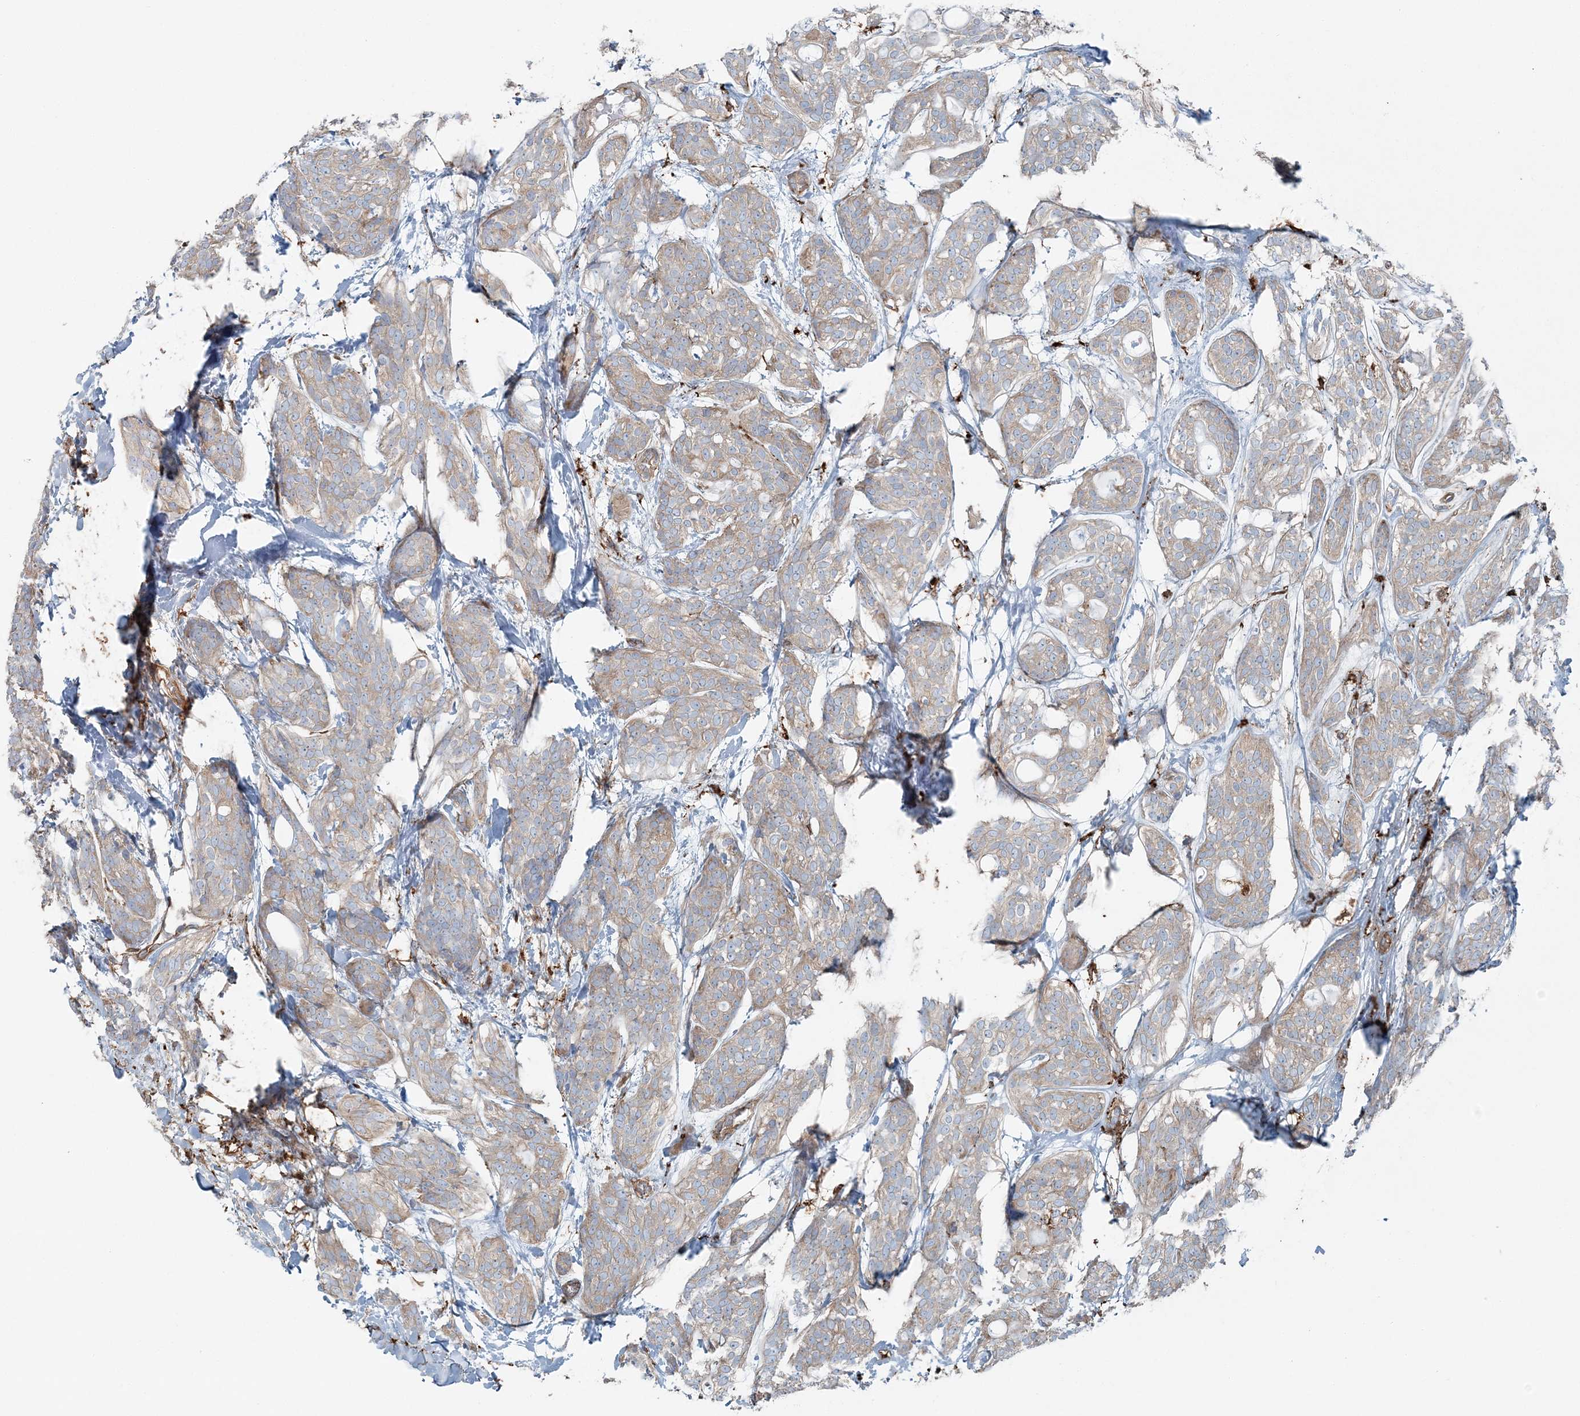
{"staining": {"intensity": "weak", "quantity": ">75%", "location": "cytoplasmic/membranous"}, "tissue": "head and neck cancer", "cell_type": "Tumor cells", "image_type": "cancer", "snomed": [{"axis": "morphology", "description": "Adenocarcinoma, NOS"}, {"axis": "topography", "description": "Head-Neck"}], "caption": "Protein expression analysis of adenocarcinoma (head and neck) displays weak cytoplasmic/membranous staining in about >75% of tumor cells.", "gene": "SNX2", "patient": {"sex": "male", "age": 66}}